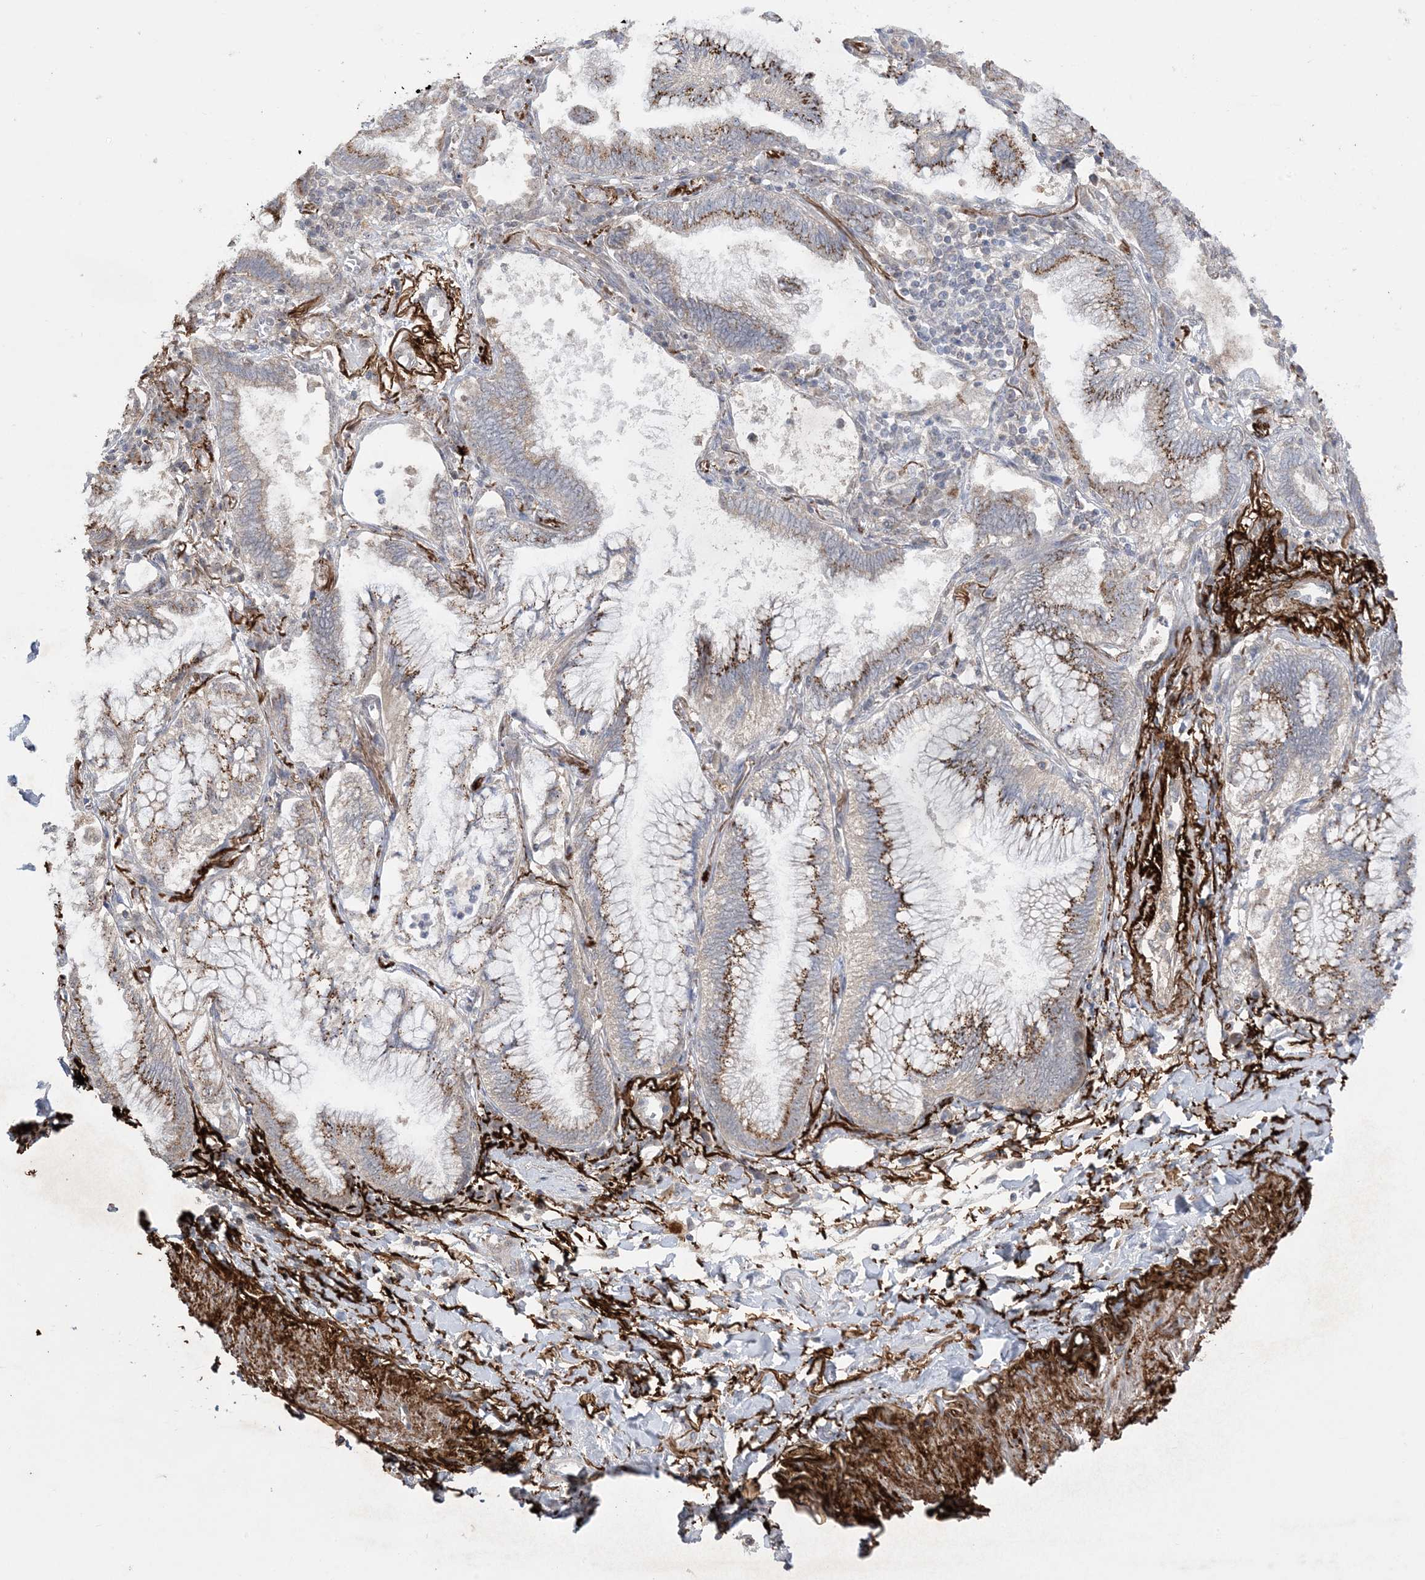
{"staining": {"intensity": "moderate", "quantity": ">75%", "location": "cytoplasmic/membranous"}, "tissue": "lung cancer", "cell_type": "Tumor cells", "image_type": "cancer", "snomed": [{"axis": "morphology", "description": "Adenocarcinoma, NOS"}, {"axis": "topography", "description": "Lung"}], "caption": "A high-resolution micrograph shows immunohistochemistry staining of lung cancer, which reveals moderate cytoplasmic/membranous expression in approximately >75% of tumor cells. (Stains: DAB in brown, nuclei in blue, Microscopy: brightfield microscopy at high magnification).", "gene": "XRN1", "patient": {"sex": "female", "age": 70}}